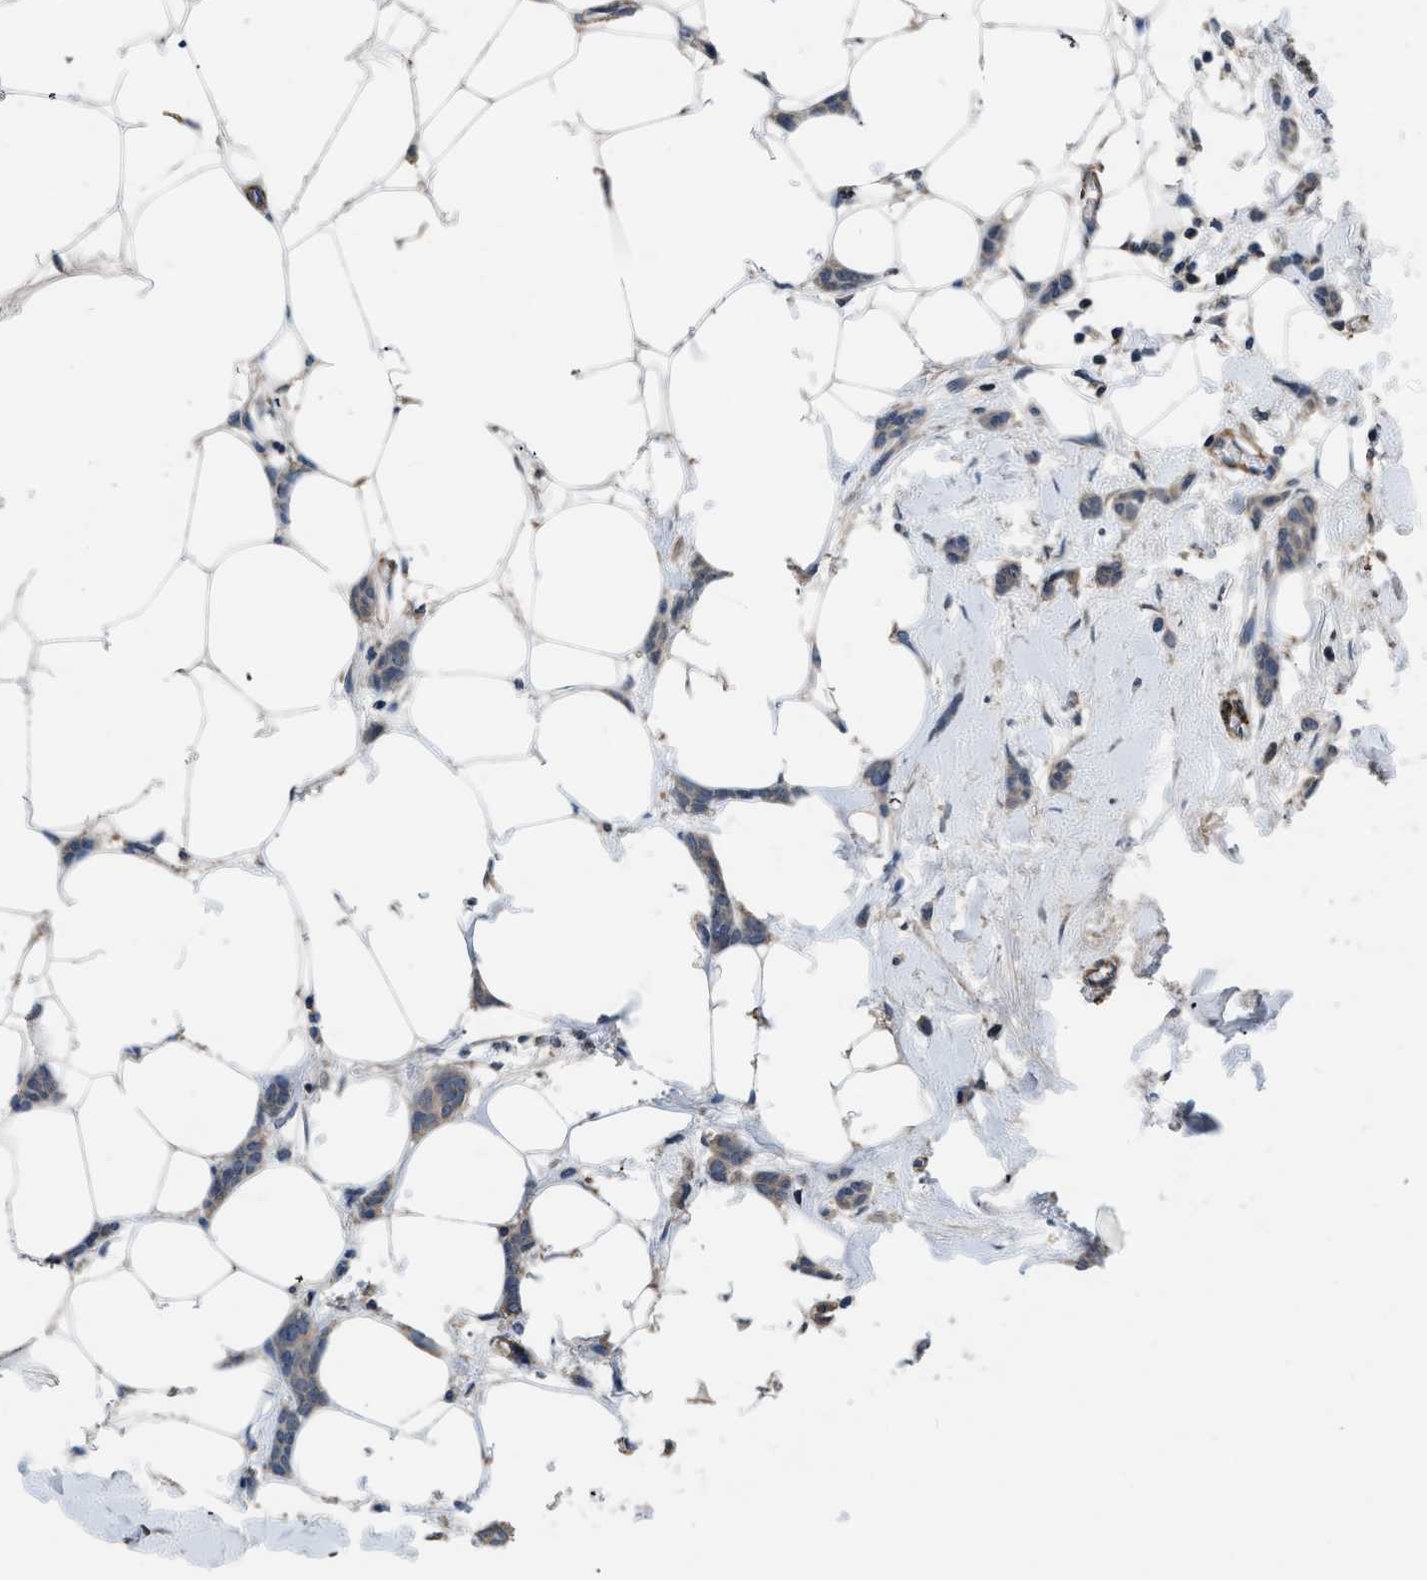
{"staining": {"intensity": "weak", "quantity": ">75%", "location": "cytoplasmic/membranous"}, "tissue": "breast cancer", "cell_type": "Tumor cells", "image_type": "cancer", "snomed": [{"axis": "morphology", "description": "Lobular carcinoma"}, {"axis": "topography", "description": "Skin"}, {"axis": "topography", "description": "Breast"}], "caption": "IHC micrograph of neoplastic tissue: human lobular carcinoma (breast) stained using immunohistochemistry reveals low levels of weak protein expression localized specifically in the cytoplasmic/membranous of tumor cells, appearing as a cytoplasmic/membranous brown color.", "gene": "LANCL2", "patient": {"sex": "female", "age": 46}}